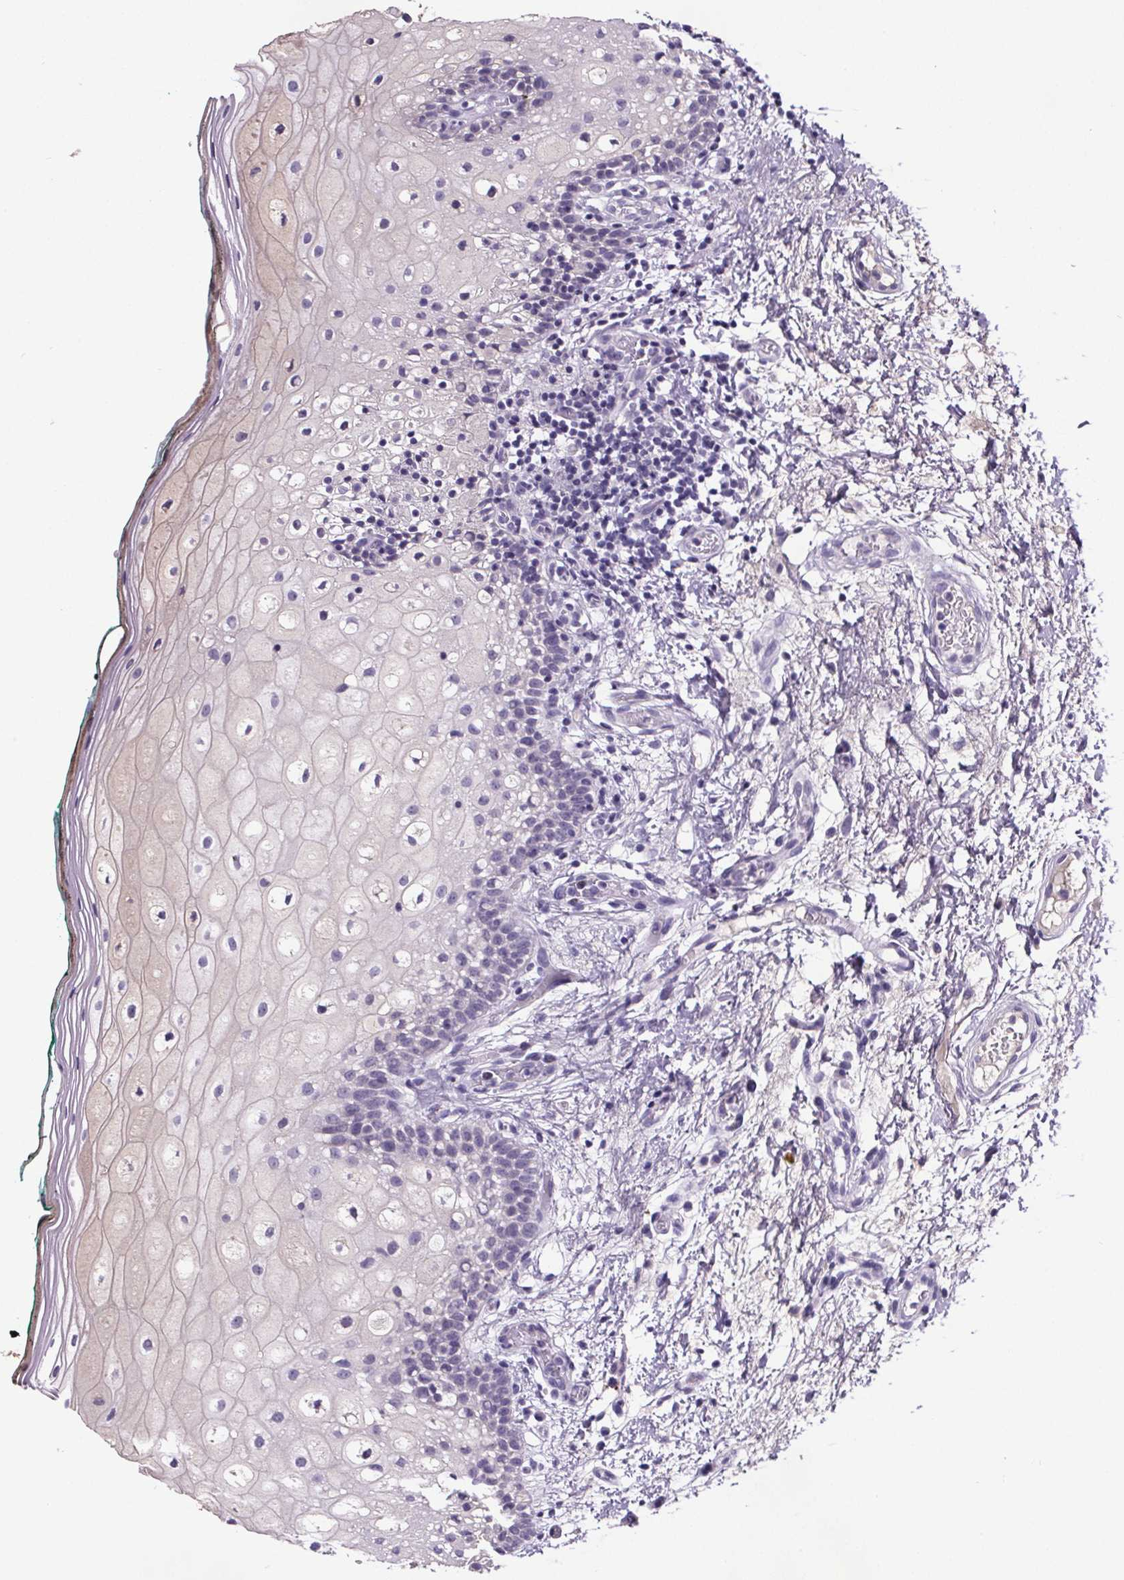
{"staining": {"intensity": "negative", "quantity": "none", "location": "none"}, "tissue": "oral mucosa", "cell_type": "Squamous epithelial cells", "image_type": "normal", "snomed": [{"axis": "morphology", "description": "Normal tissue, NOS"}, {"axis": "topography", "description": "Oral tissue"}], "caption": "DAB immunohistochemical staining of normal oral mucosa reveals no significant positivity in squamous epithelial cells. Nuclei are stained in blue.", "gene": "CUBN", "patient": {"sex": "female", "age": 83}}